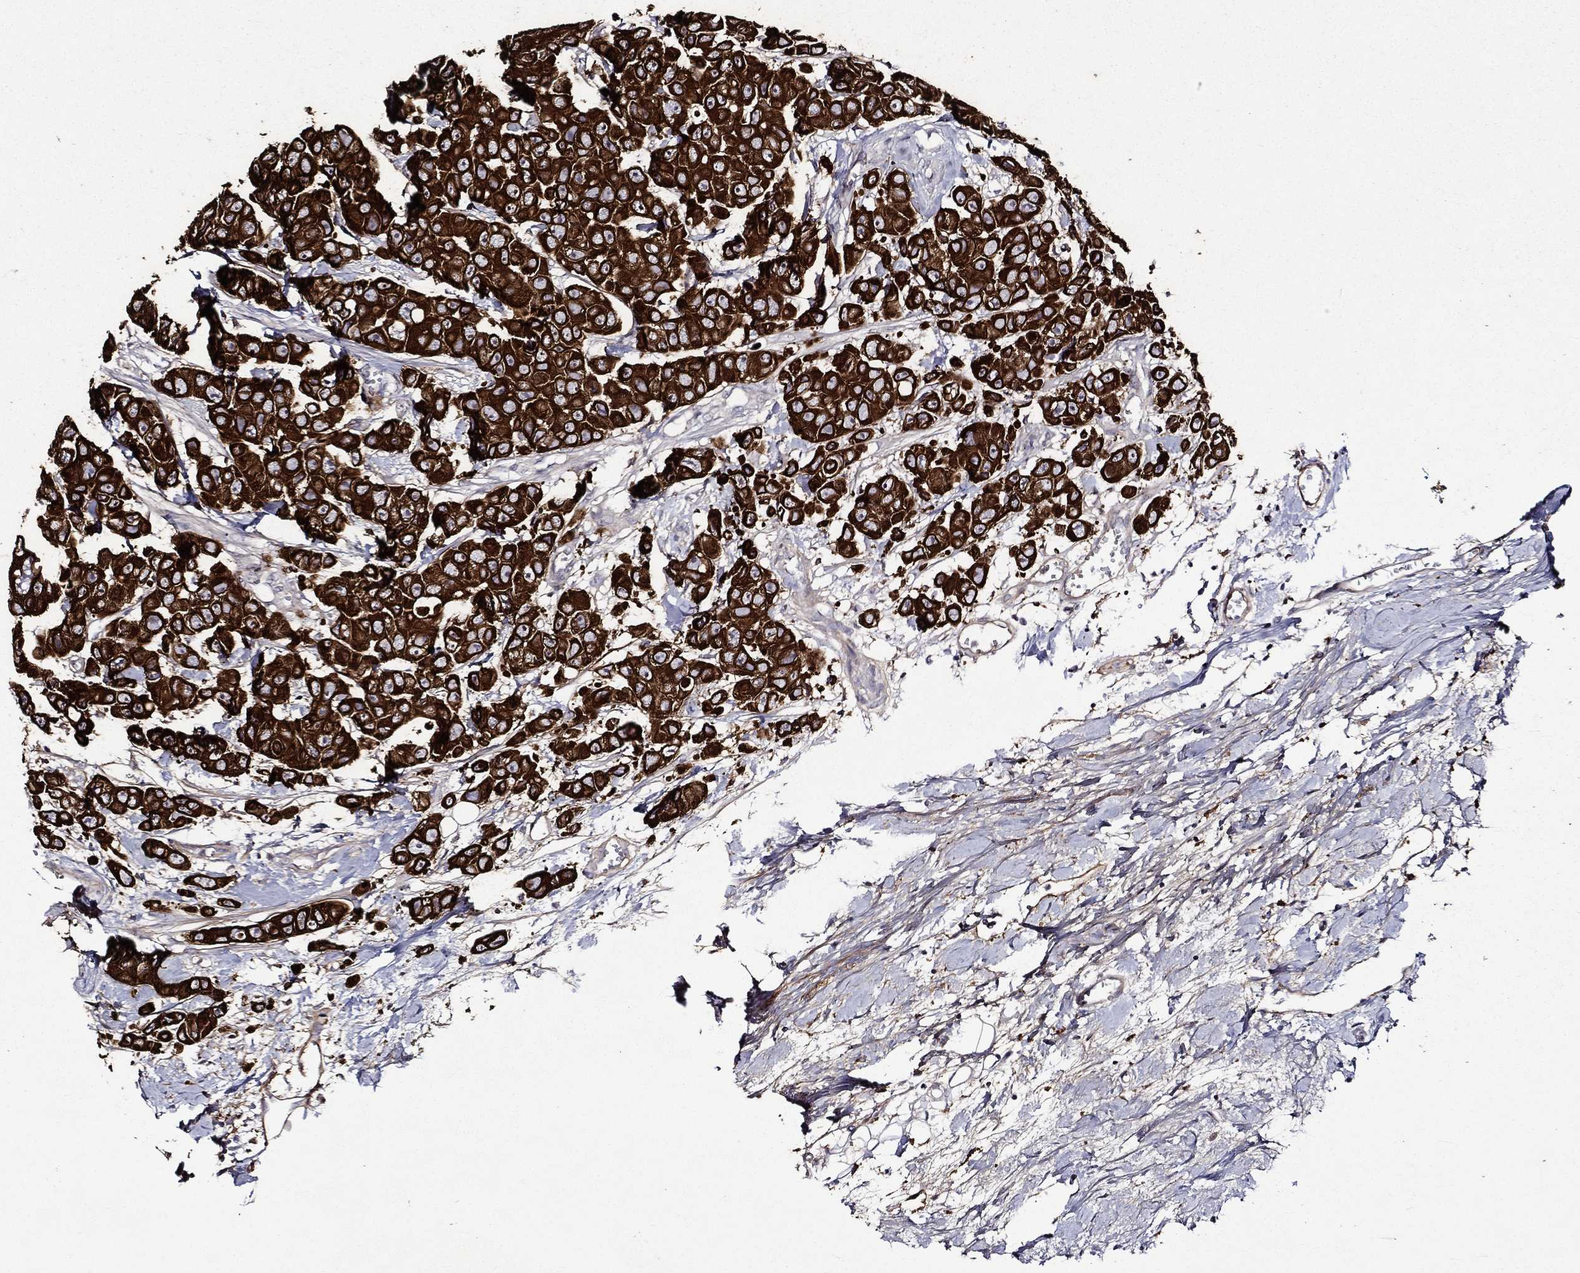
{"staining": {"intensity": "strong", "quantity": ">75%", "location": "cytoplasmic/membranous"}, "tissue": "breast cancer", "cell_type": "Tumor cells", "image_type": "cancer", "snomed": [{"axis": "morphology", "description": "Duct carcinoma"}, {"axis": "topography", "description": "Breast"}], "caption": "Protein expression analysis of human breast cancer reveals strong cytoplasmic/membranous staining in about >75% of tumor cells.", "gene": "KRT7", "patient": {"sex": "female", "age": 35}}